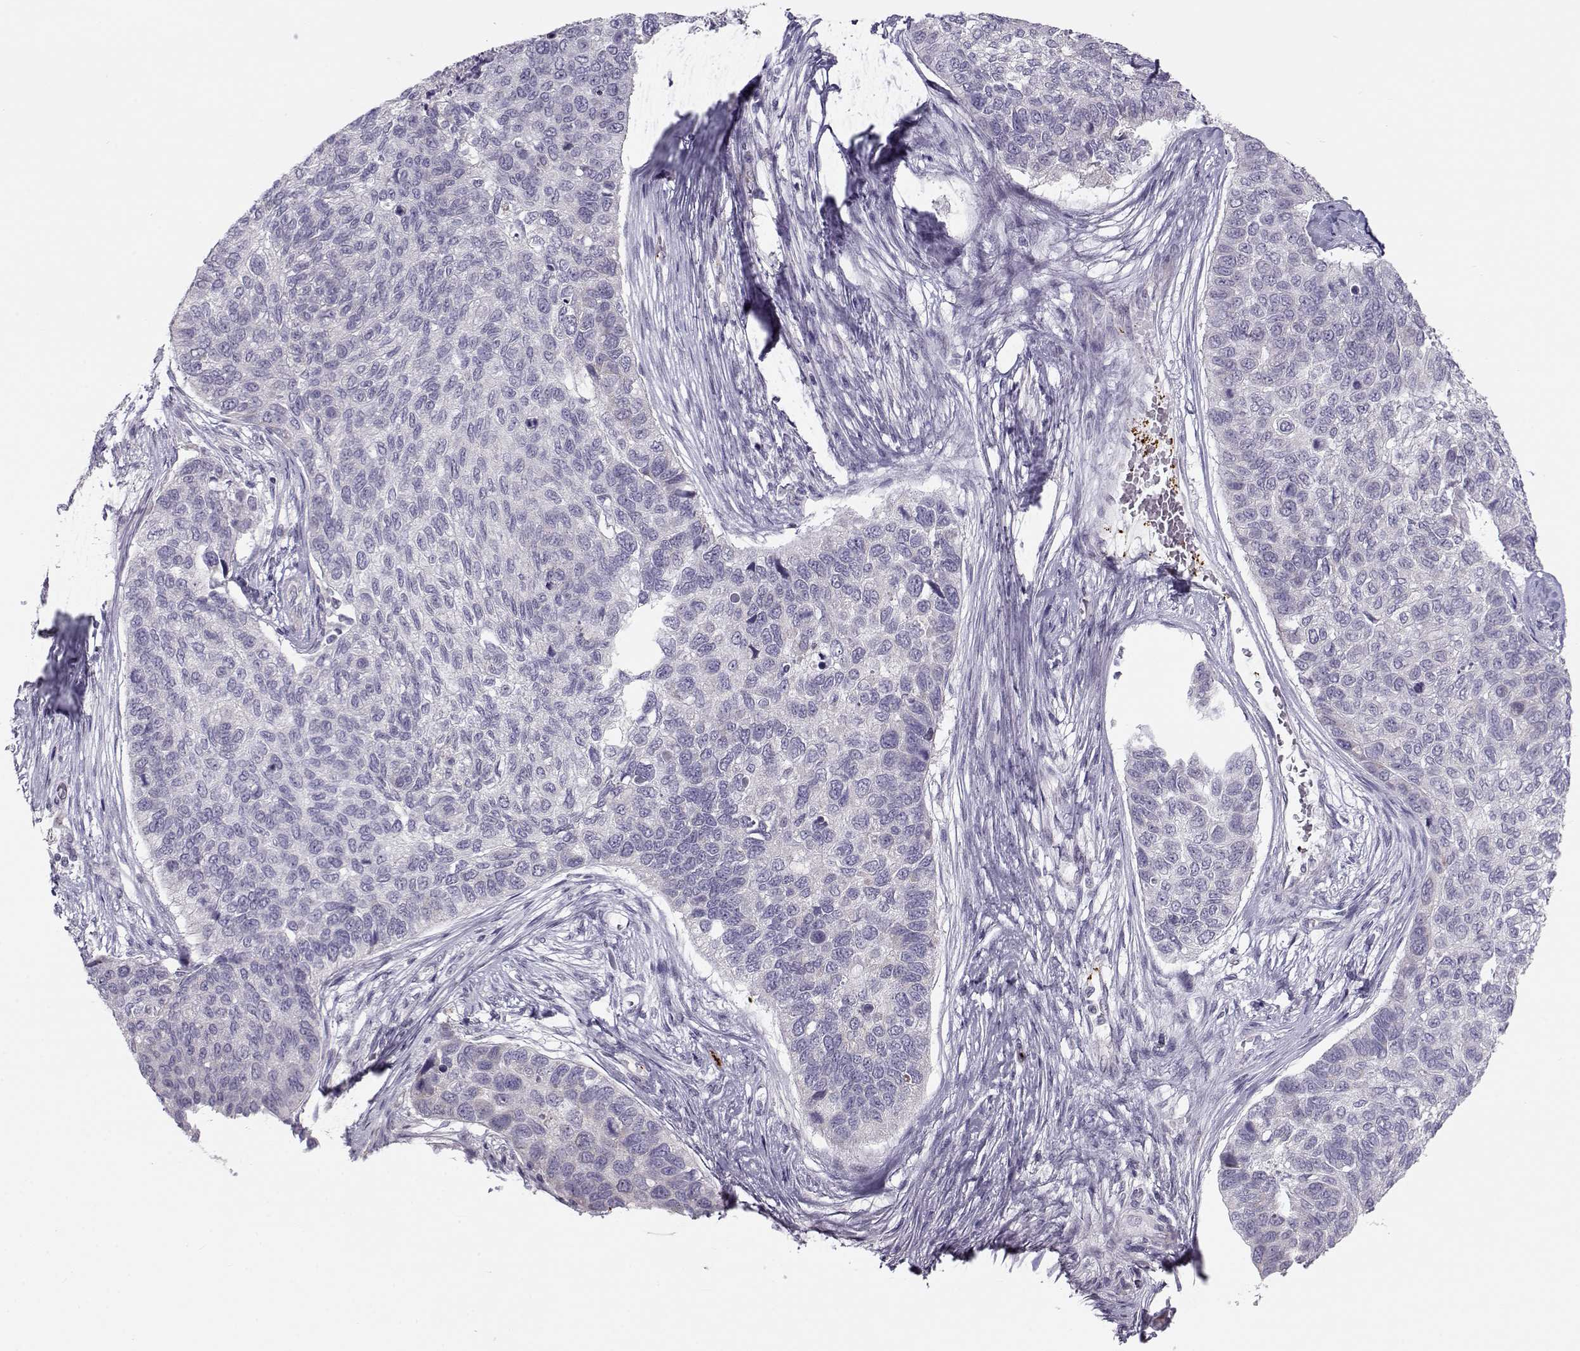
{"staining": {"intensity": "negative", "quantity": "none", "location": "none"}, "tissue": "lung cancer", "cell_type": "Tumor cells", "image_type": "cancer", "snomed": [{"axis": "morphology", "description": "Squamous cell carcinoma, NOS"}, {"axis": "topography", "description": "Lung"}], "caption": "Immunohistochemical staining of lung squamous cell carcinoma reveals no significant positivity in tumor cells.", "gene": "KLF17", "patient": {"sex": "male", "age": 69}}